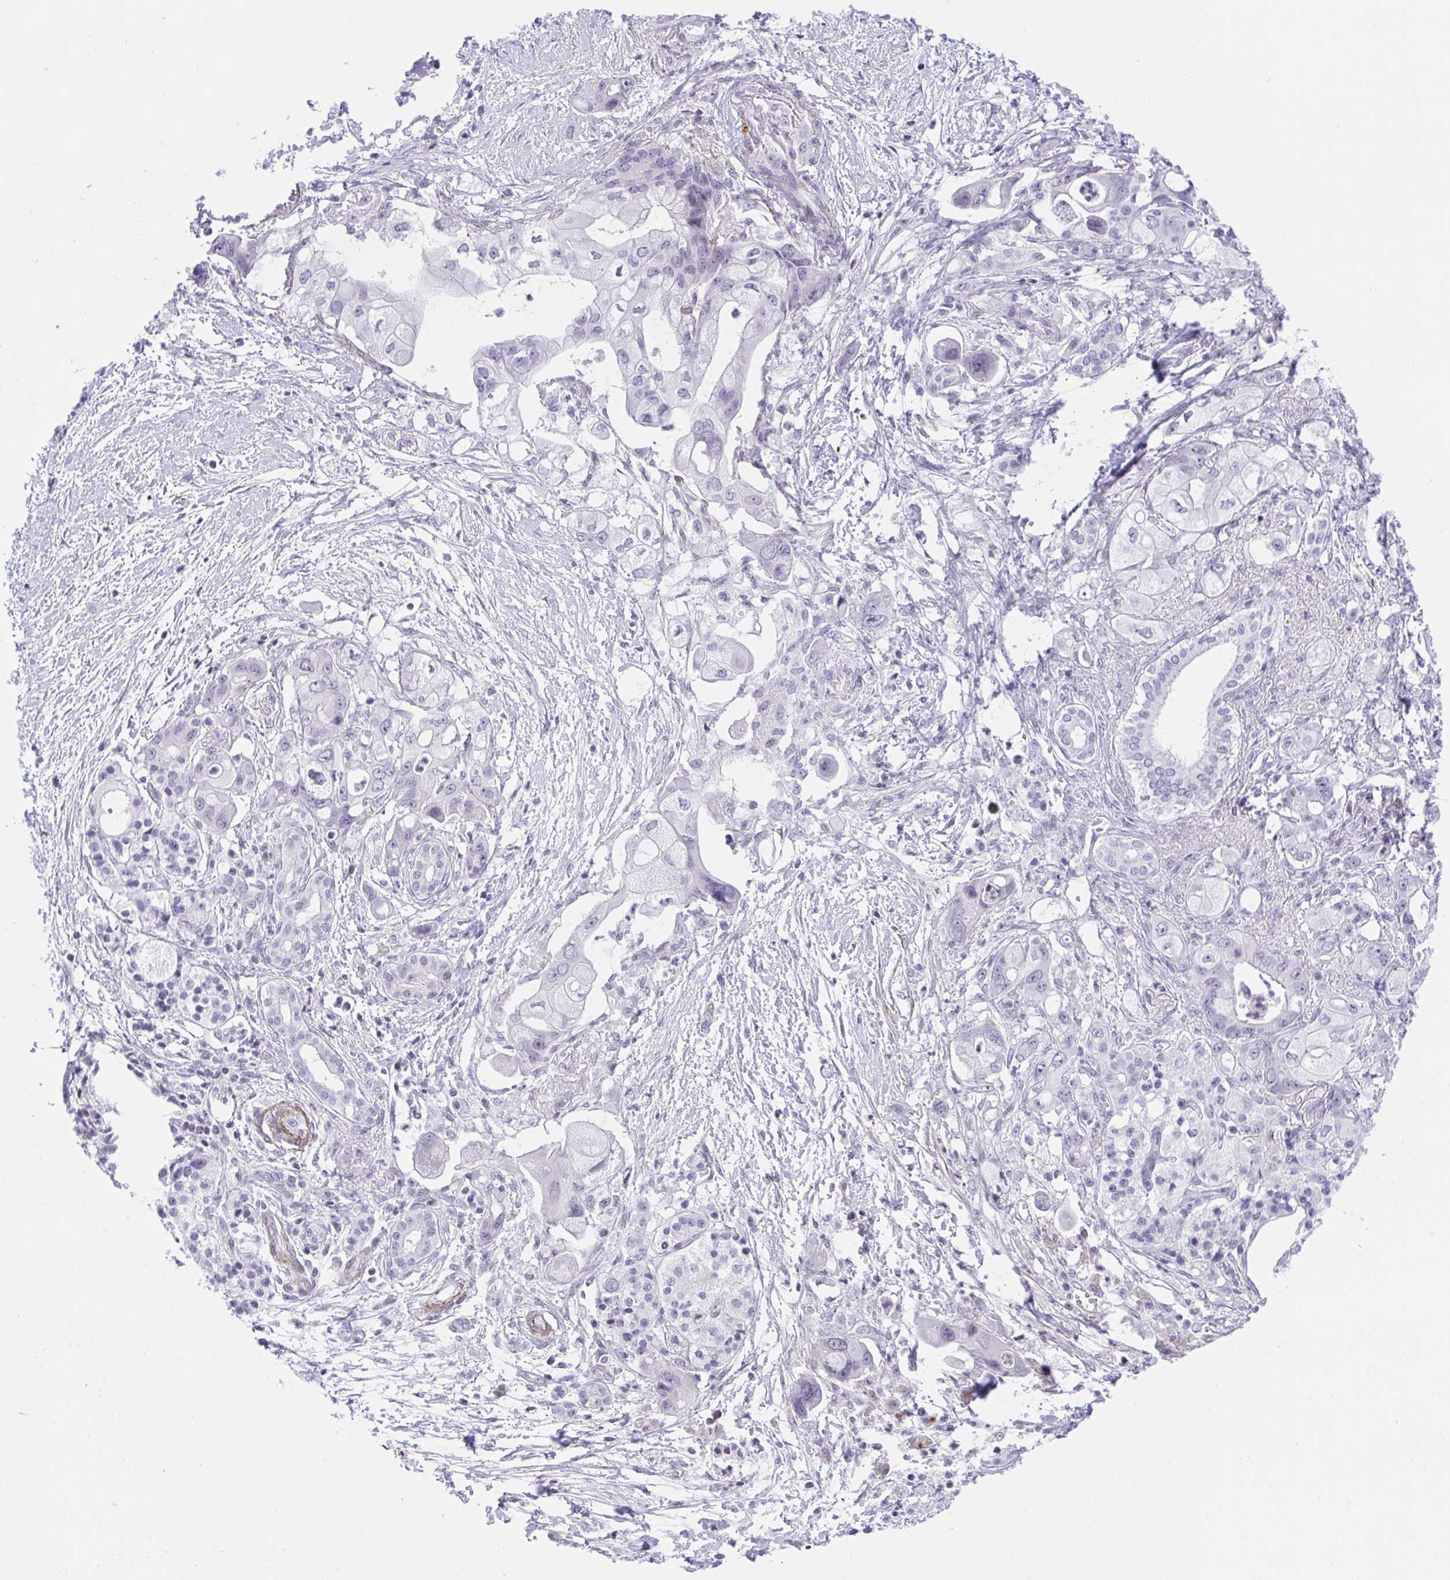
{"staining": {"intensity": "negative", "quantity": "none", "location": "none"}, "tissue": "pancreatic cancer", "cell_type": "Tumor cells", "image_type": "cancer", "snomed": [{"axis": "morphology", "description": "Adenocarcinoma, NOS"}, {"axis": "topography", "description": "Pancreas"}], "caption": "Image shows no protein staining in tumor cells of pancreatic cancer (adenocarcinoma) tissue. The staining is performed using DAB brown chromogen with nuclei counter-stained in using hematoxylin.", "gene": "KCNN4", "patient": {"sex": "male", "age": 68}}